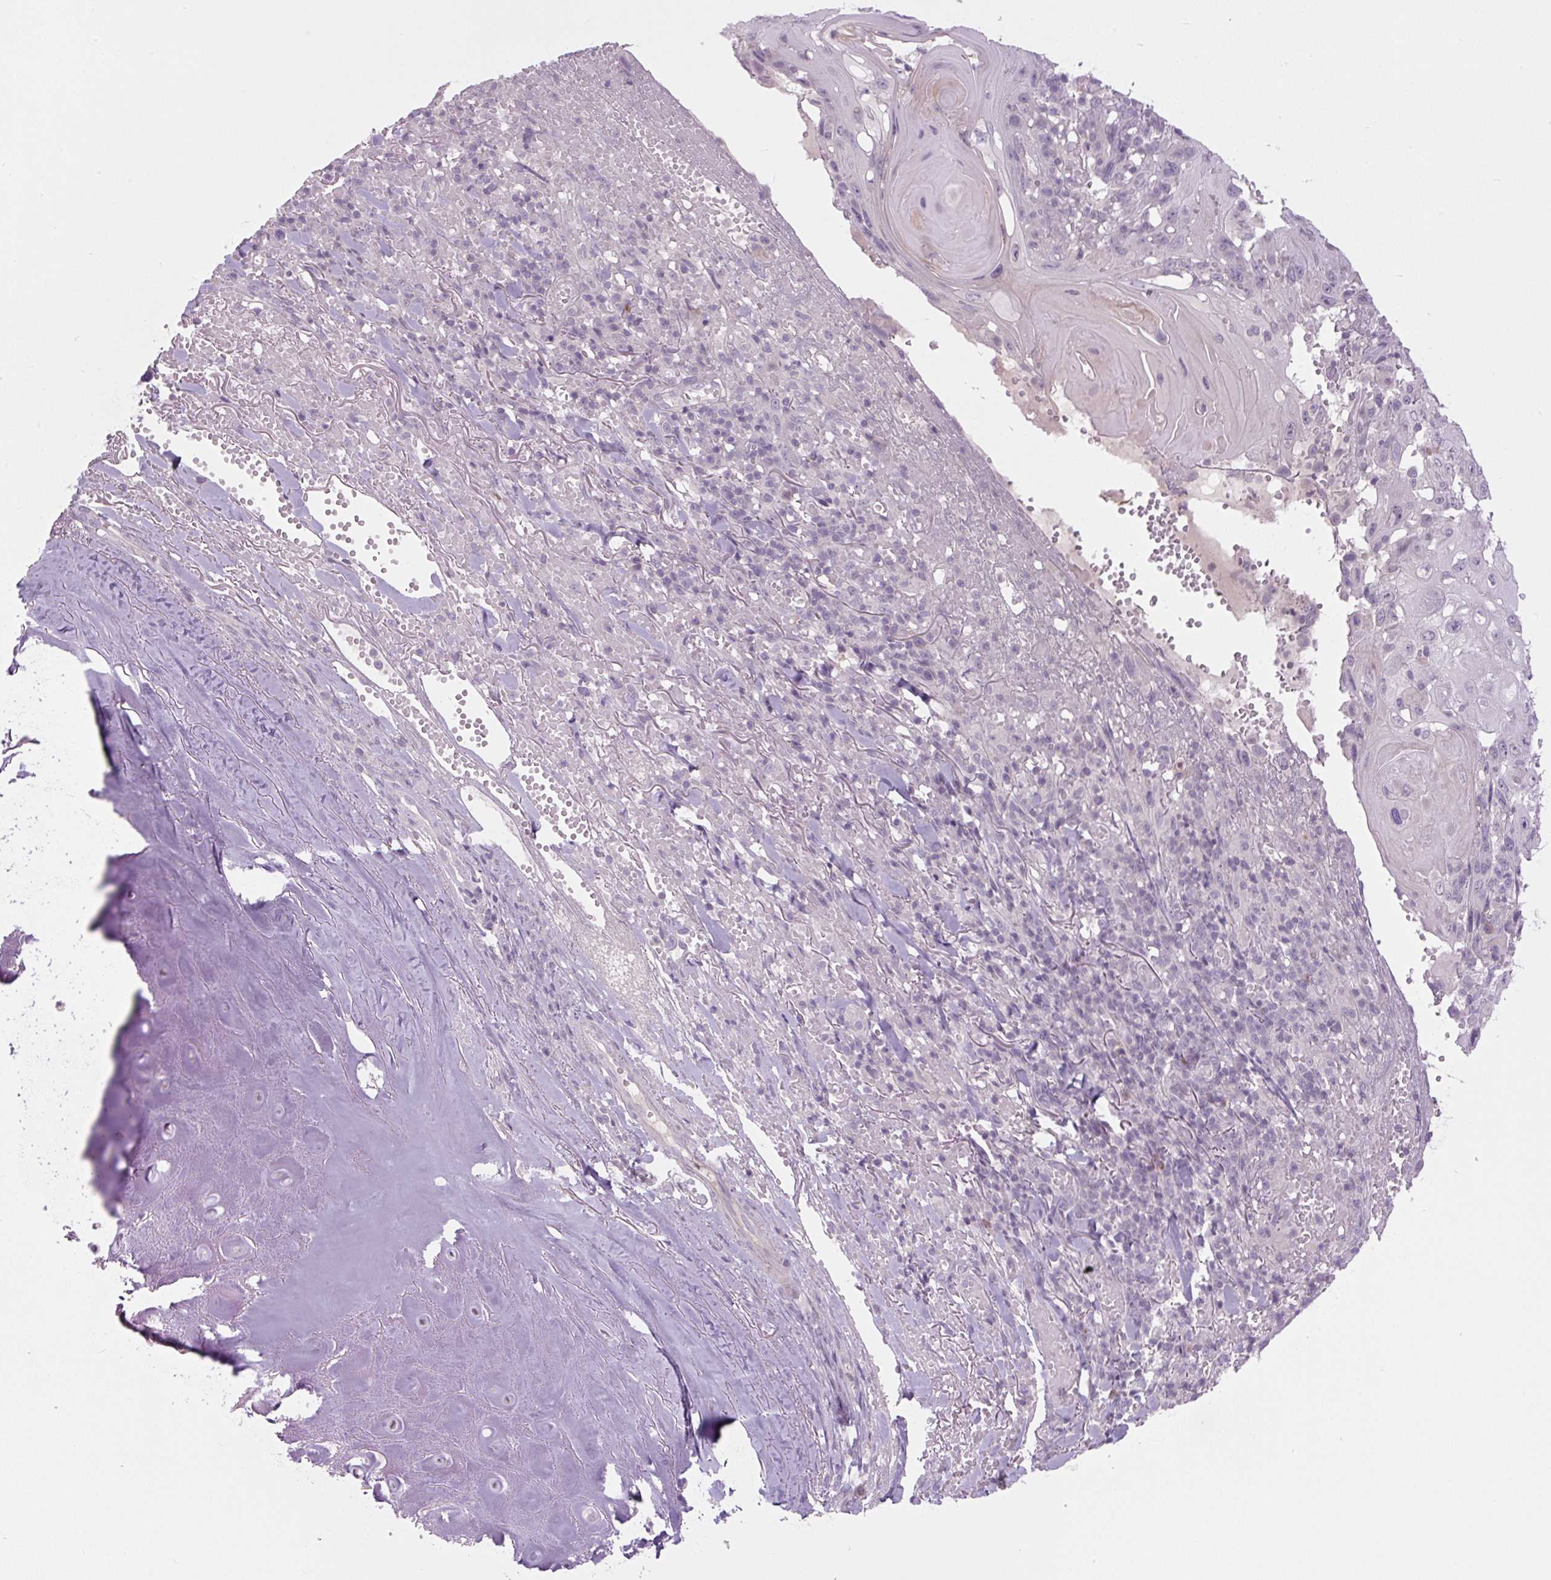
{"staining": {"intensity": "negative", "quantity": "none", "location": "none"}, "tissue": "skin cancer", "cell_type": "Tumor cells", "image_type": "cancer", "snomed": [{"axis": "morphology", "description": "Normal tissue, NOS"}, {"axis": "morphology", "description": "Squamous cell carcinoma, NOS"}, {"axis": "topography", "description": "Skin"}, {"axis": "topography", "description": "Cartilage tissue"}], "caption": "High power microscopy photomicrograph of an immunohistochemistry (IHC) image of squamous cell carcinoma (skin), revealing no significant expression in tumor cells. The staining is performed using DAB (3,3'-diaminobenzidine) brown chromogen with nuclei counter-stained in using hematoxylin.", "gene": "TMEM100", "patient": {"sex": "female", "age": 79}}